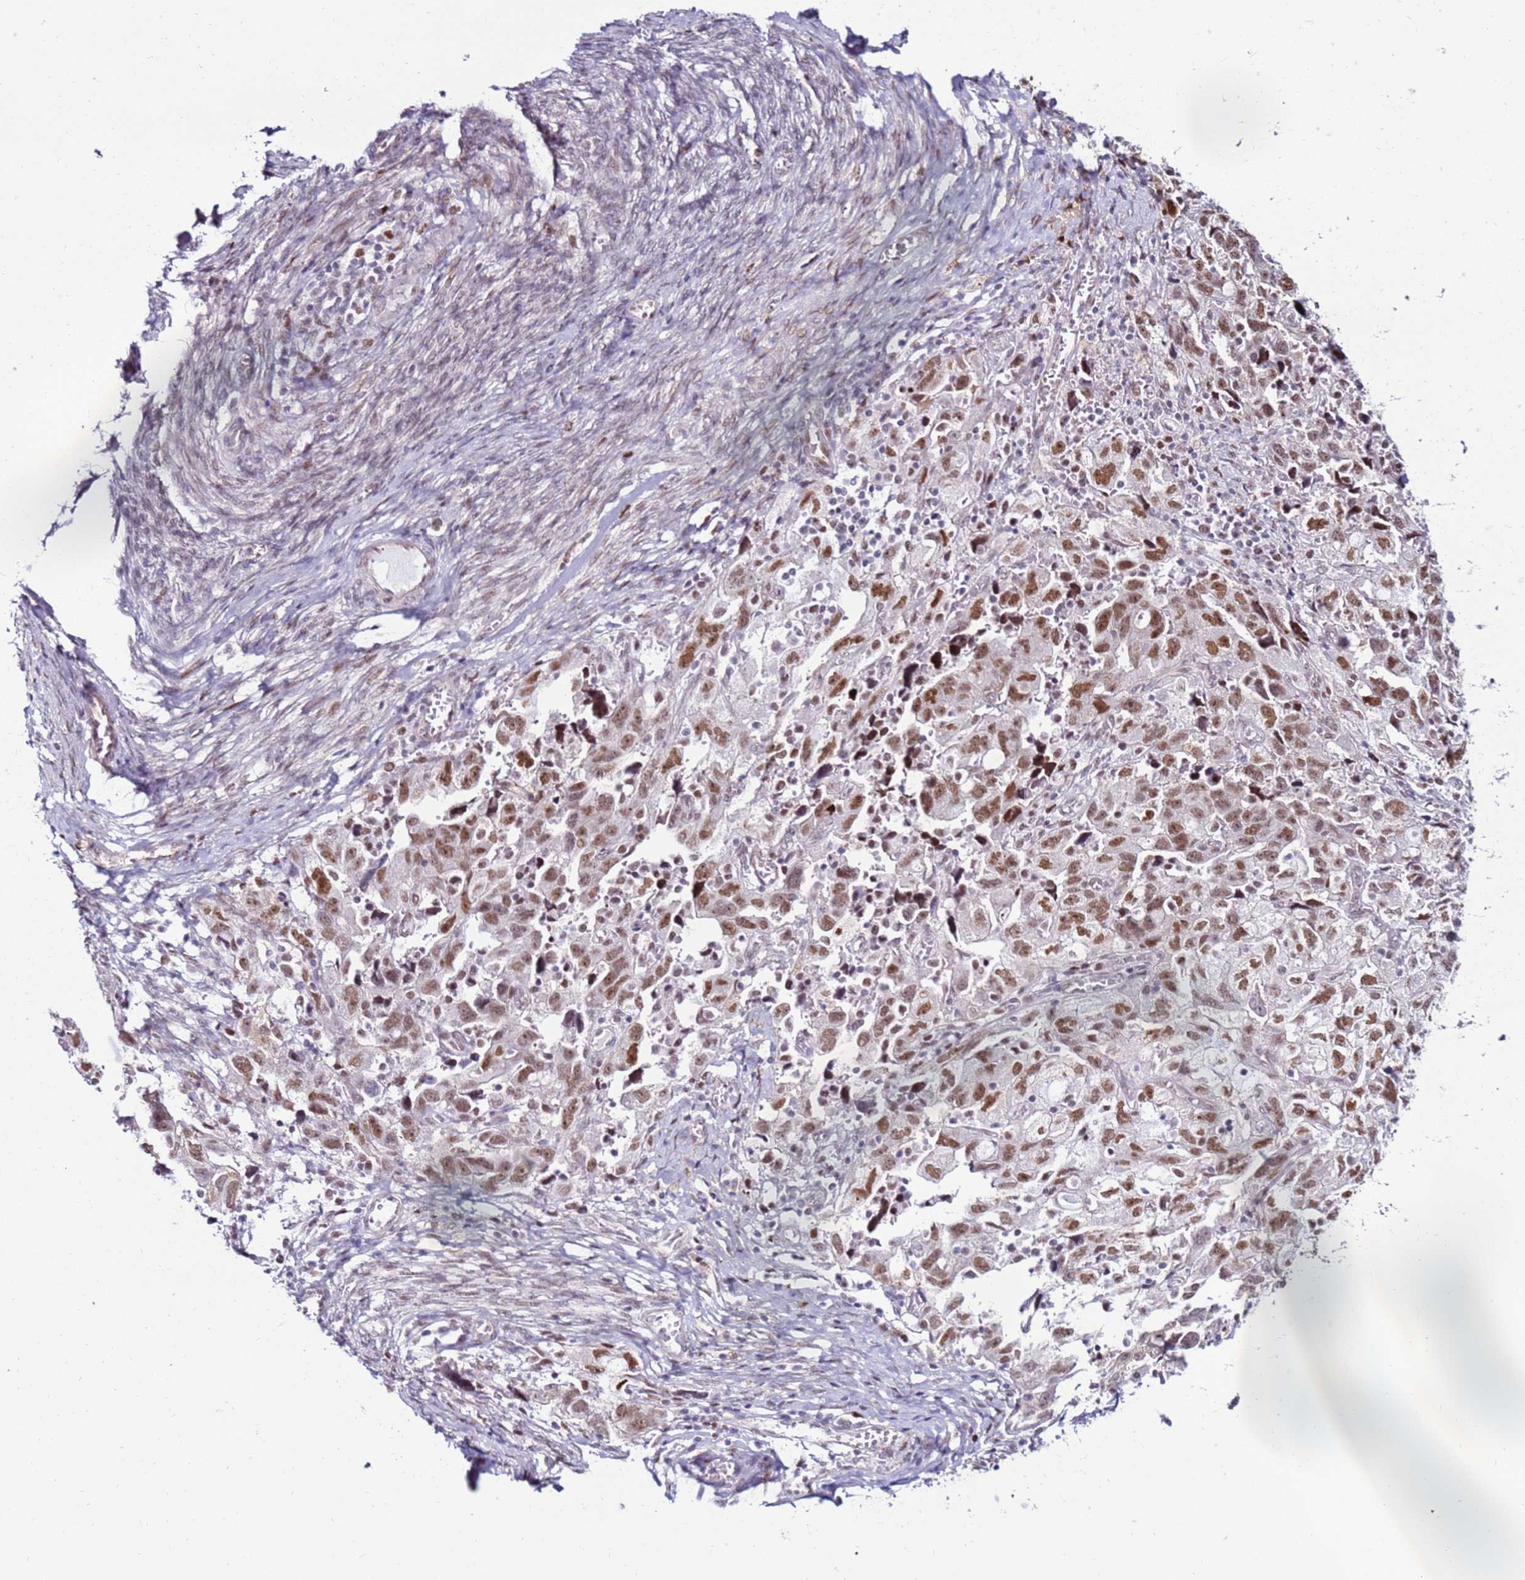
{"staining": {"intensity": "moderate", "quantity": ">75%", "location": "nuclear"}, "tissue": "ovarian cancer", "cell_type": "Tumor cells", "image_type": "cancer", "snomed": [{"axis": "morphology", "description": "Carcinoma, NOS"}, {"axis": "morphology", "description": "Cystadenocarcinoma, serous, NOS"}, {"axis": "topography", "description": "Ovary"}], "caption": "Immunohistochemistry (DAB (3,3'-diaminobenzidine)) staining of ovarian serous cystadenocarcinoma shows moderate nuclear protein staining in about >75% of tumor cells. The staining was performed using DAB (3,3'-diaminobenzidine) to visualize the protein expression in brown, while the nuclei were stained in blue with hematoxylin (Magnification: 20x).", "gene": "KPNA4", "patient": {"sex": "female", "age": 69}}